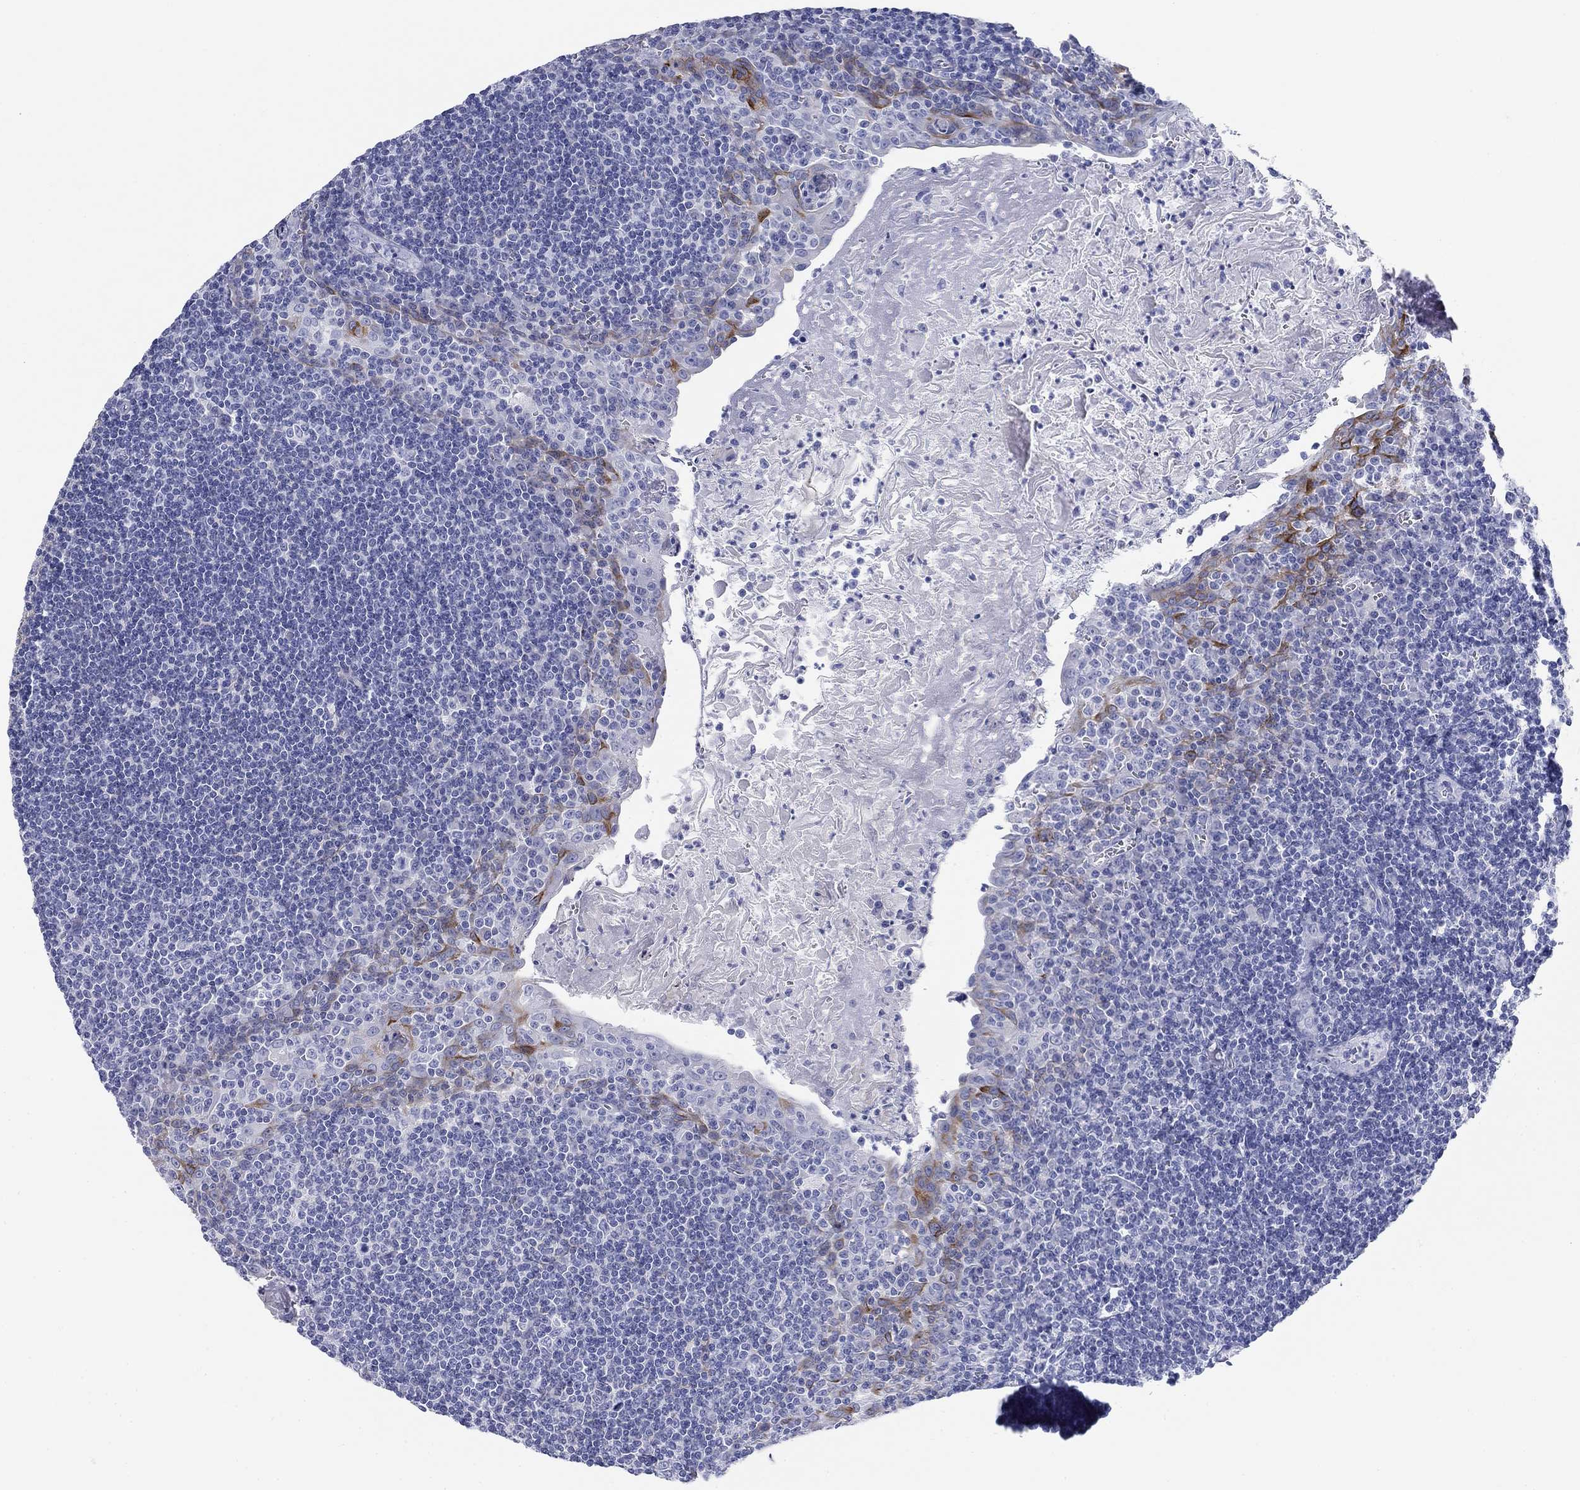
{"staining": {"intensity": "moderate", "quantity": "<25%", "location": "cytoplasmic/membranous"}, "tissue": "tonsil", "cell_type": "Germinal center cells", "image_type": "normal", "snomed": [{"axis": "morphology", "description": "Normal tissue, NOS"}, {"axis": "morphology", "description": "Inflammation, NOS"}, {"axis": "topography", "description": "Tonsil"}], "caption": "A brown stain shows moderate cytoplasmic/membranous positivity of a protein in germinal center cells of unremarkable tonsil. (DAB (3,3'-diaminobenzidine) IHC, brown staining for protein, blue staining for nuclei).", "gene": "GPC1", "patient": {"sex": "female", "age": 31}}